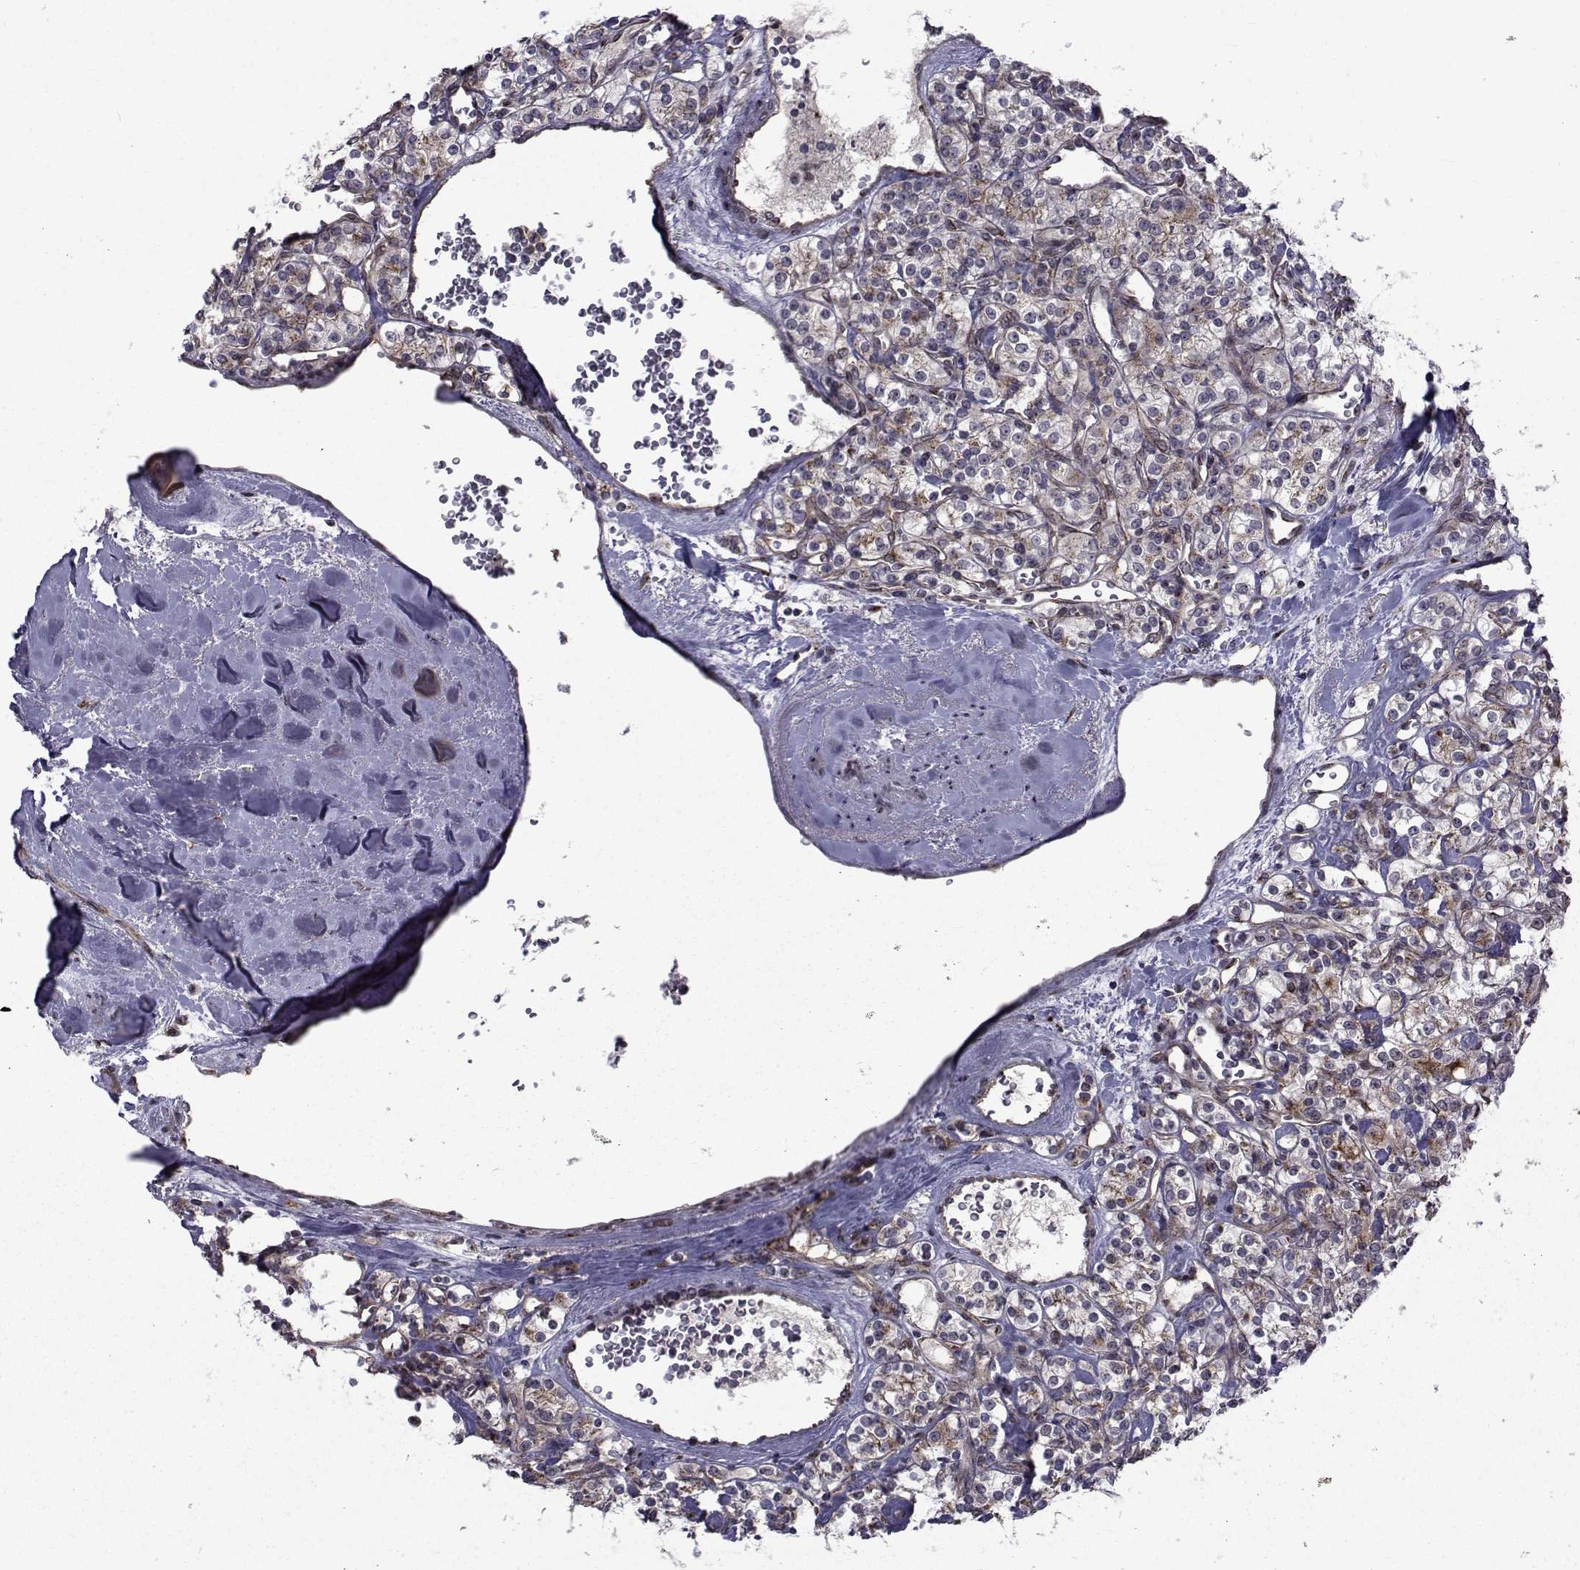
{"staining": {"intensity": "weak", "quantity": "25%-75%", "location": "cytoplasmic/membranous"}, "tissue": "renal cancer", "cell_type": "Tumor cells", "image_type": "cancer", "snomed": [{"axis": "morphology", "description": "Adenocarcinoma, NOS"}, {"axis": "topography", "description": "Kidney"}], "caption": "Weak cytoplasmic/membranous protein positivity is present in approximately 25%-75% of tumor cells in renal cancer (adenocarcinoma).", "gene": "ATP6V1C2", "patient": {"sex": "male", "age": 77}}